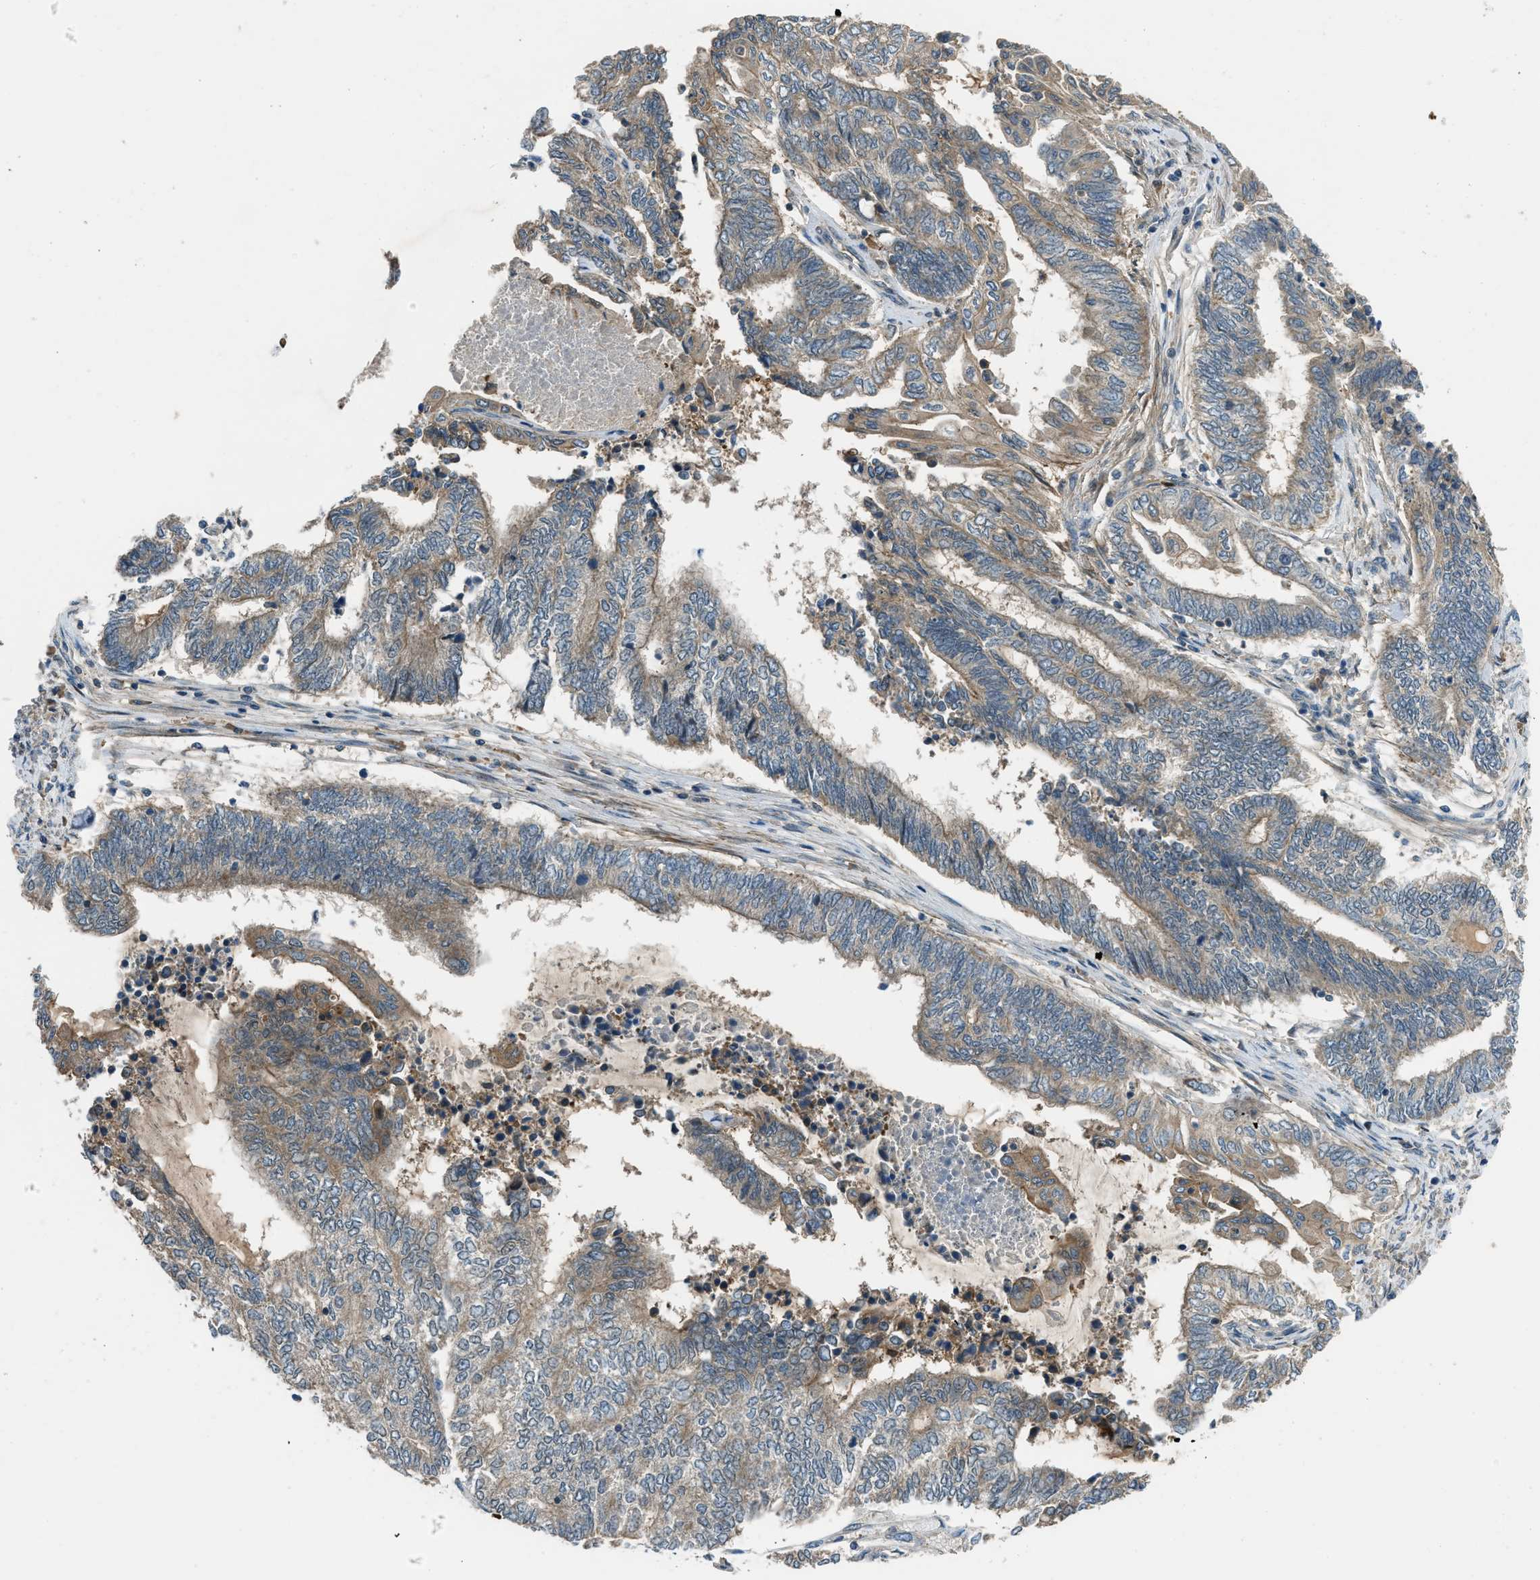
{"staining": {"intensity": "moderate", "quantity": ">75%", "location": "cytoplasmic/membranous"}, "tissue": "endometrial cancer", "cell_type": "Tumor cells", "image_type": "cancer", "snomed": [{"axis": "morphology", "description": "Adenocarcinoma, NOS"}, {"axis": "topography", "description": "Uterus"}, {"axis": "topography", "description": "Endometrium"}], "caption": "Protein staining demonstrates moderate cytoplasmic/membranous expression in approximately >75% of tumor cells in endometrial cancer (adenocarcinoma). The staining is performed using DAB (3,3'-diaminobenzidine) brown chromogen to label protein expression. The nuclei are counter-stained blue using hematoxylin.", "gene": "SESN2", "patient": {"sex": "female", "age": 70}}